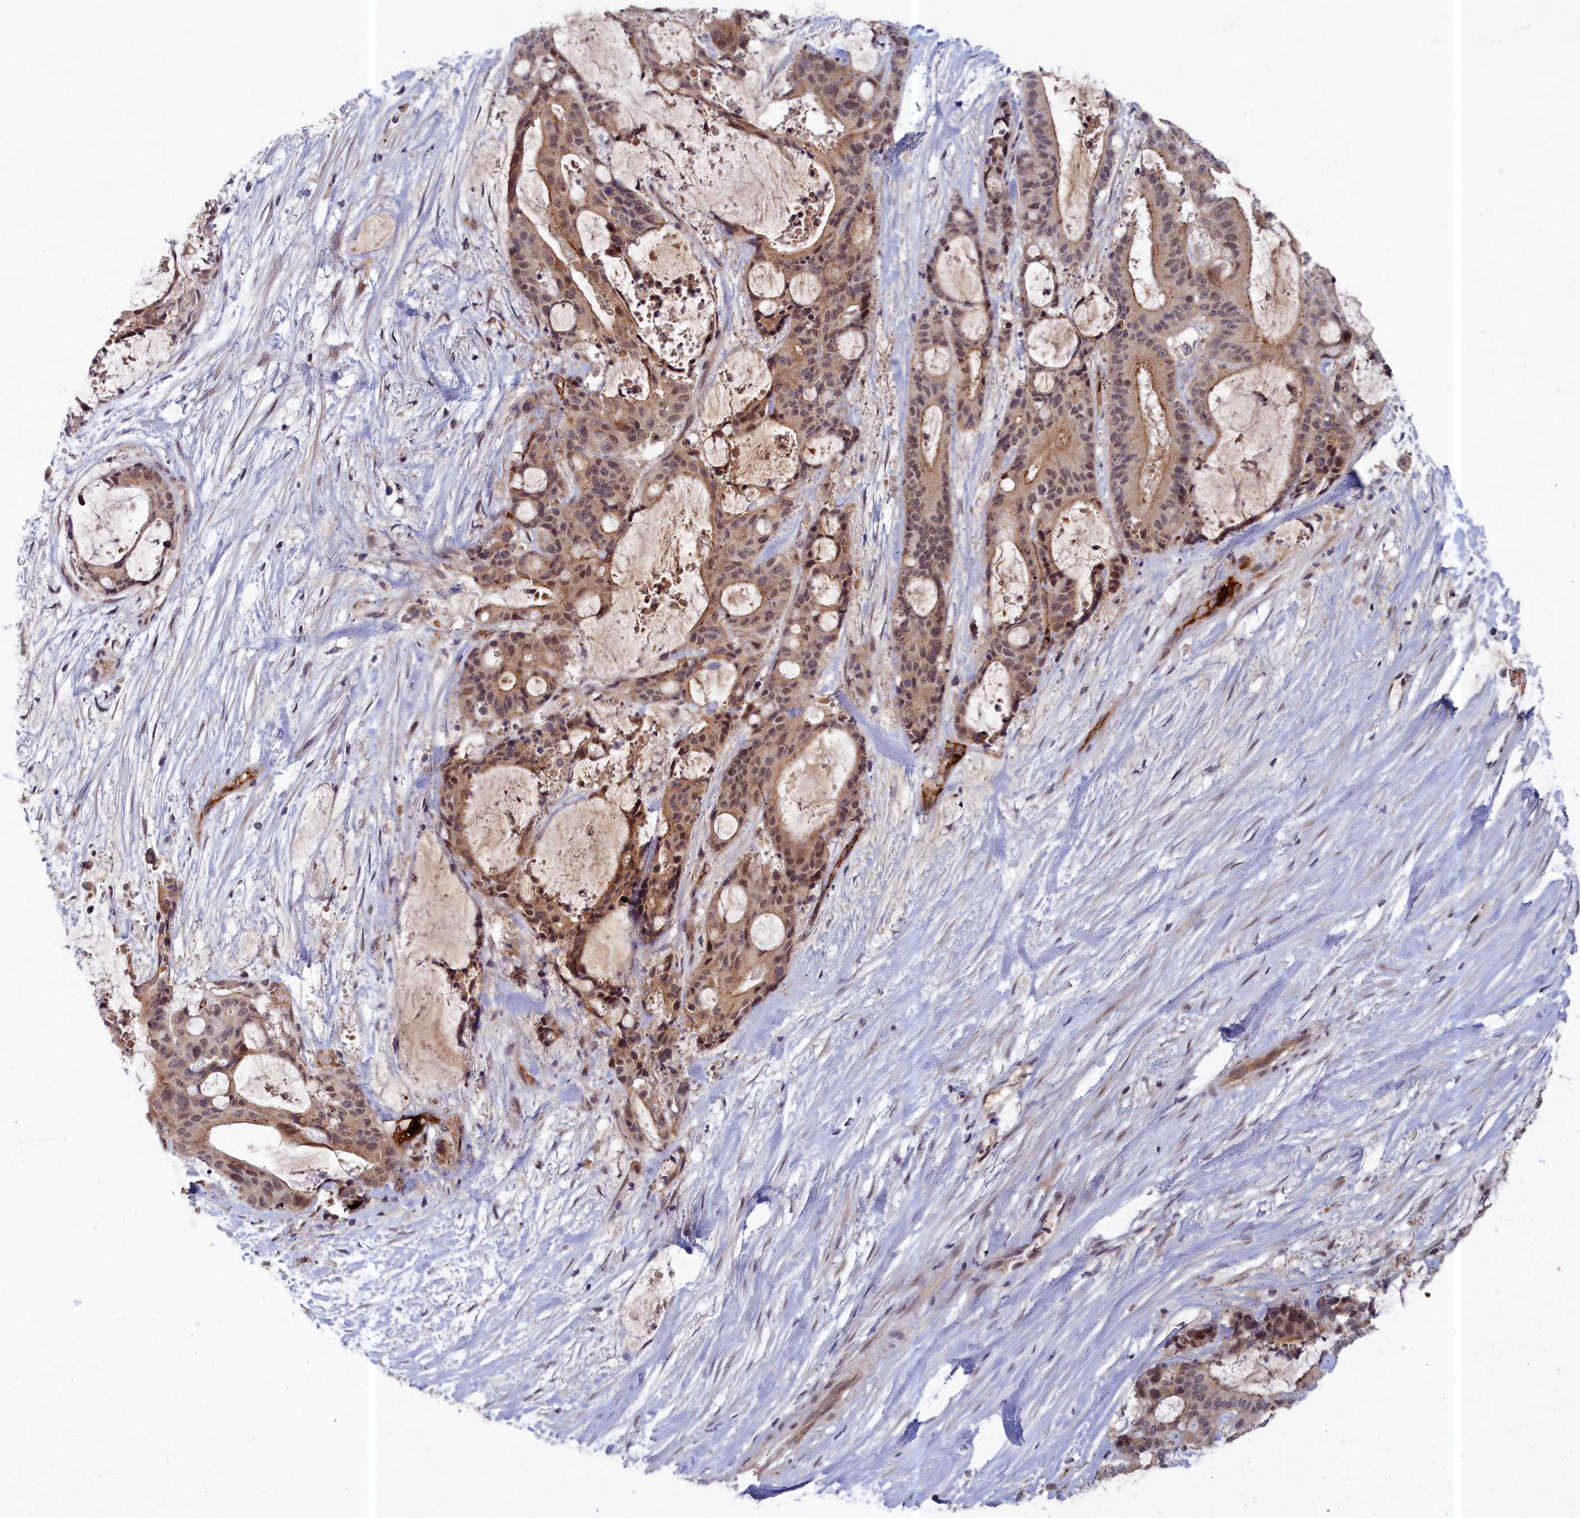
{"staining": {"intensity": "weak", "quantity": "25%-75%", "location": "cytoplasmic/membranous,nuclear"}, "tissue": "liver cancer", "cell_type": "Tumor cells", "image_type": "cancer", "snomed": [{"axis": "morphology", "description": "Normal tissue, NOS"}, {"axis": "morphology", "description": "Cholangiocarcinoma"}, {"axis": "topography", "description": "Liver"}, {"axis": "topography", "description": "Peripheral nerve tissue"}], "caption": "The photomicrograph demonstrates staining of liver cancer, revealing weak cytoplasmic/membranous and nuclear protein positivity (brown color) within tumor cells. (Stains: DAB in brown, nuclei in blue, Microscopy: brightfield microscopy at high magnification).", "gene": "EARS2", "patient": {"sex": "female", "age": 73}}